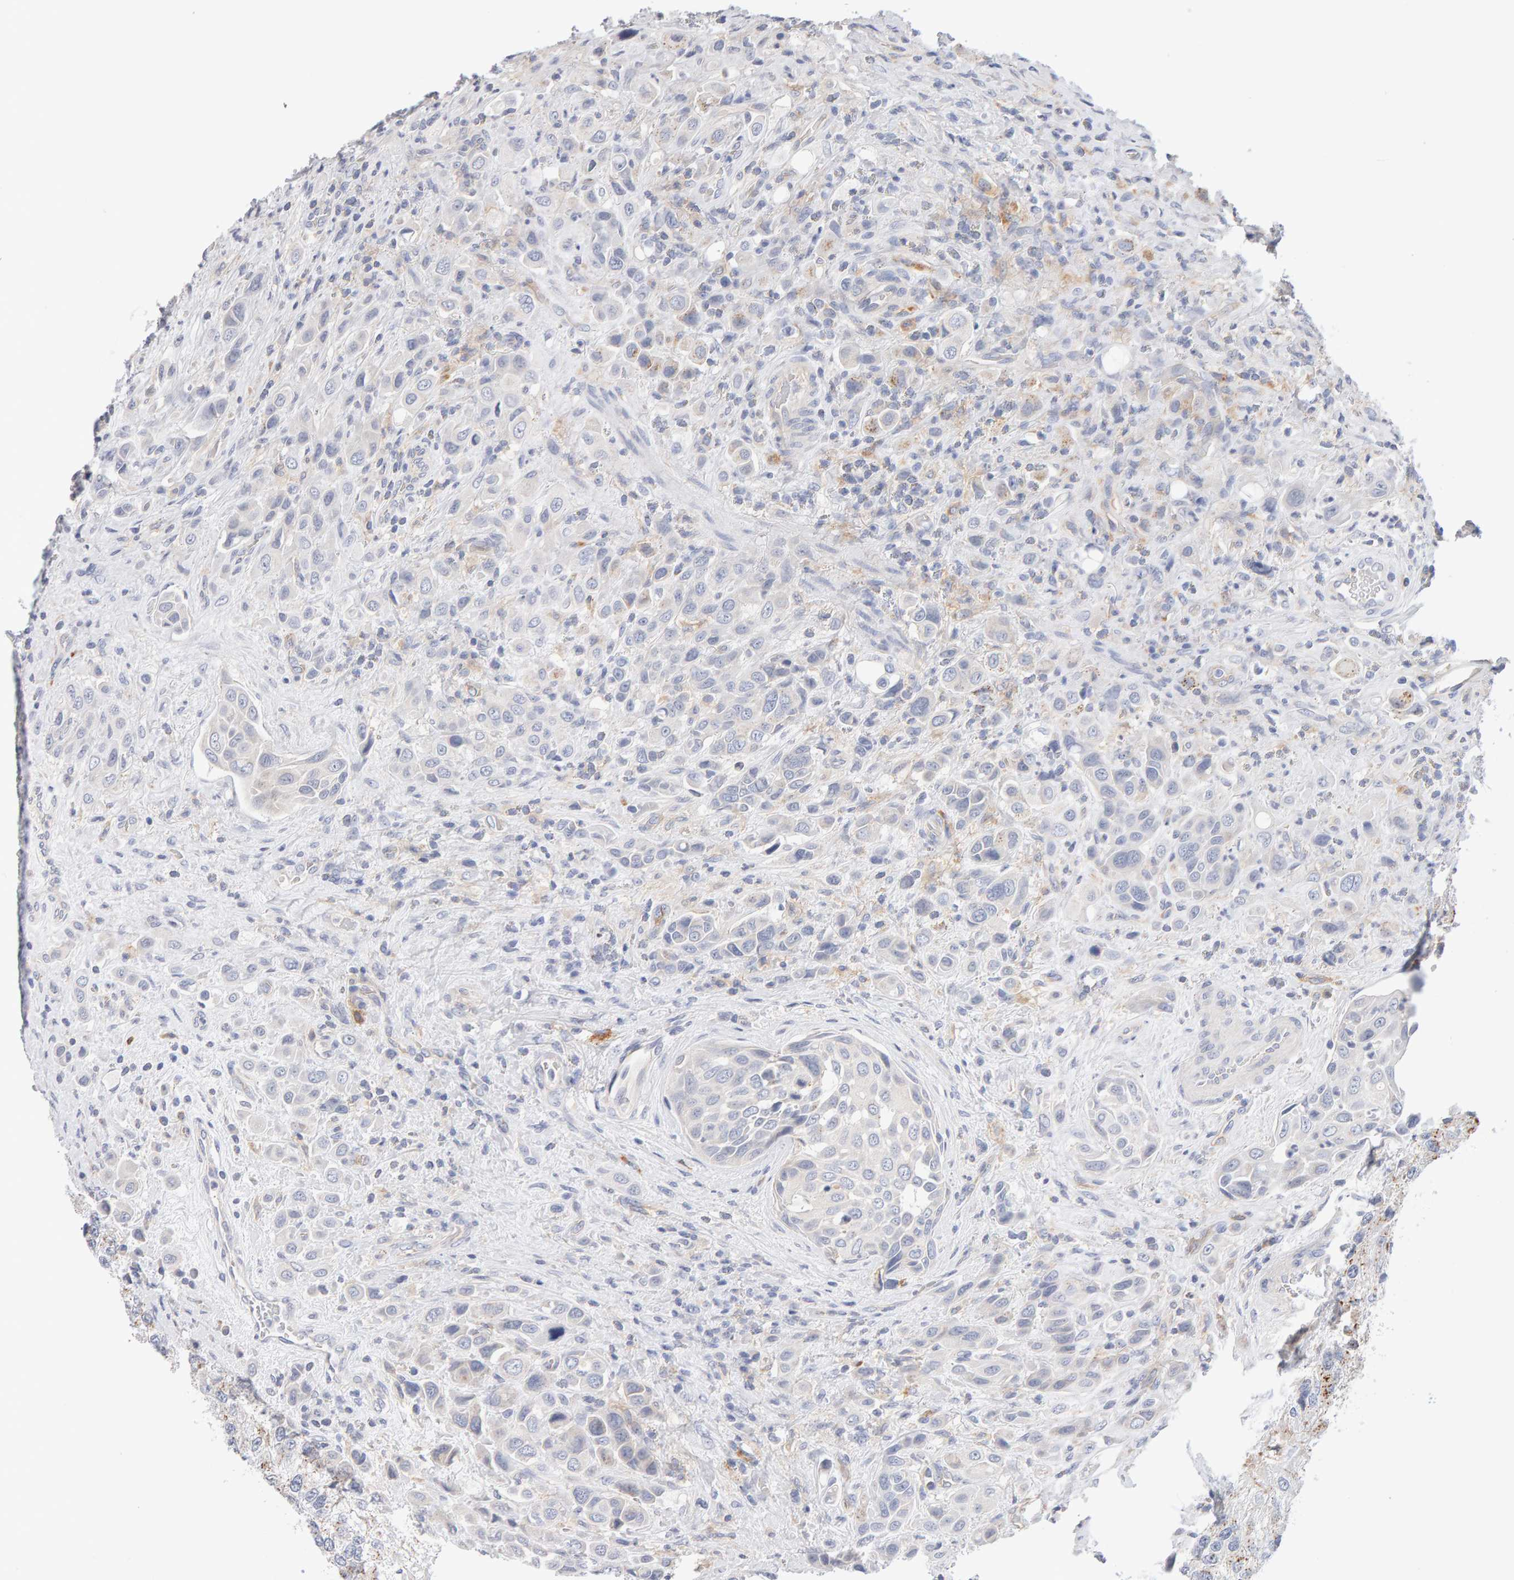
{"staining": {"intensity": "weak", "quantity": "<25%", "location": "cytoplasmic/membranous"}, "tissue": "urothelial cancer", "cell_type": "Tumor cells", "image_type": "cancer", "snomed": [{"axis": "morphology", "description": "Urothelial carcinoma, High grade"}, {"axis": "topography", "description": "Urinary bladder"}], "caption": "IHC histopathology image of urothelial cancer stained for a protein (brown), which displays no staining in tumor cells.", "gene": "METRNL", "patient": {"sex": "male", "age": 50}}